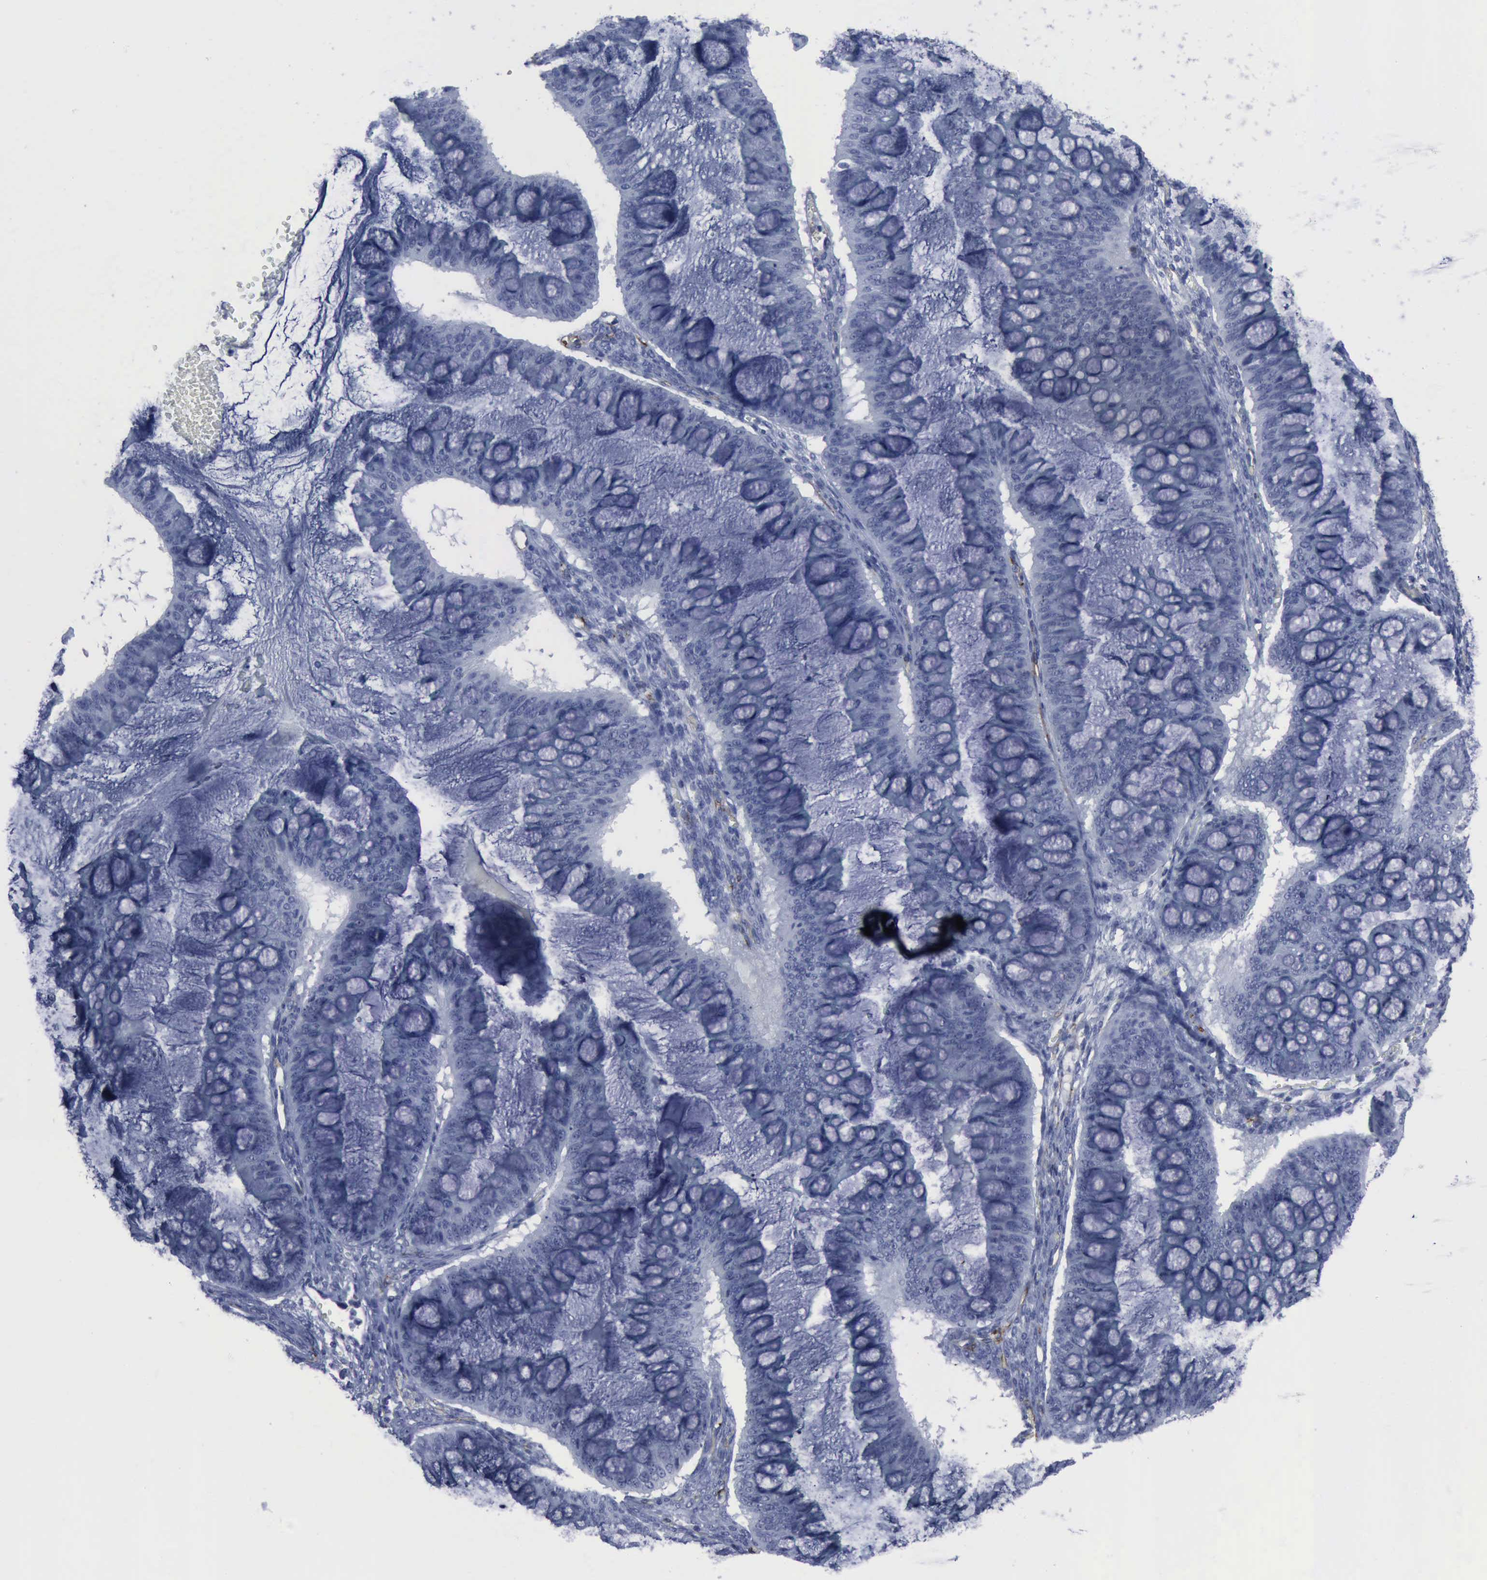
{"staining": {"intensity": "negative", "quantity": "none", "location": "none"}, "tissue": "ovarian cancer", "cell_type": "Tumor cells", "image_type": "cancer", "snomed": [{"axis": "morphology", "description": "Cystadenocarcinoma, mucinous, NOS"}, {"axis": "topography", "description": "Ovary"}], "caption": "Tumor cells are negative for protein expression in human ovarian mucinous cystadenocarcinoma. The staining was performed using DAB to visualize the protein expression in brown, while the nuclei were stained in blue with hematoxylin (Magnification: 20x).", "gene": "NGFR", "patient": {"sex": "female", "age": 73}}